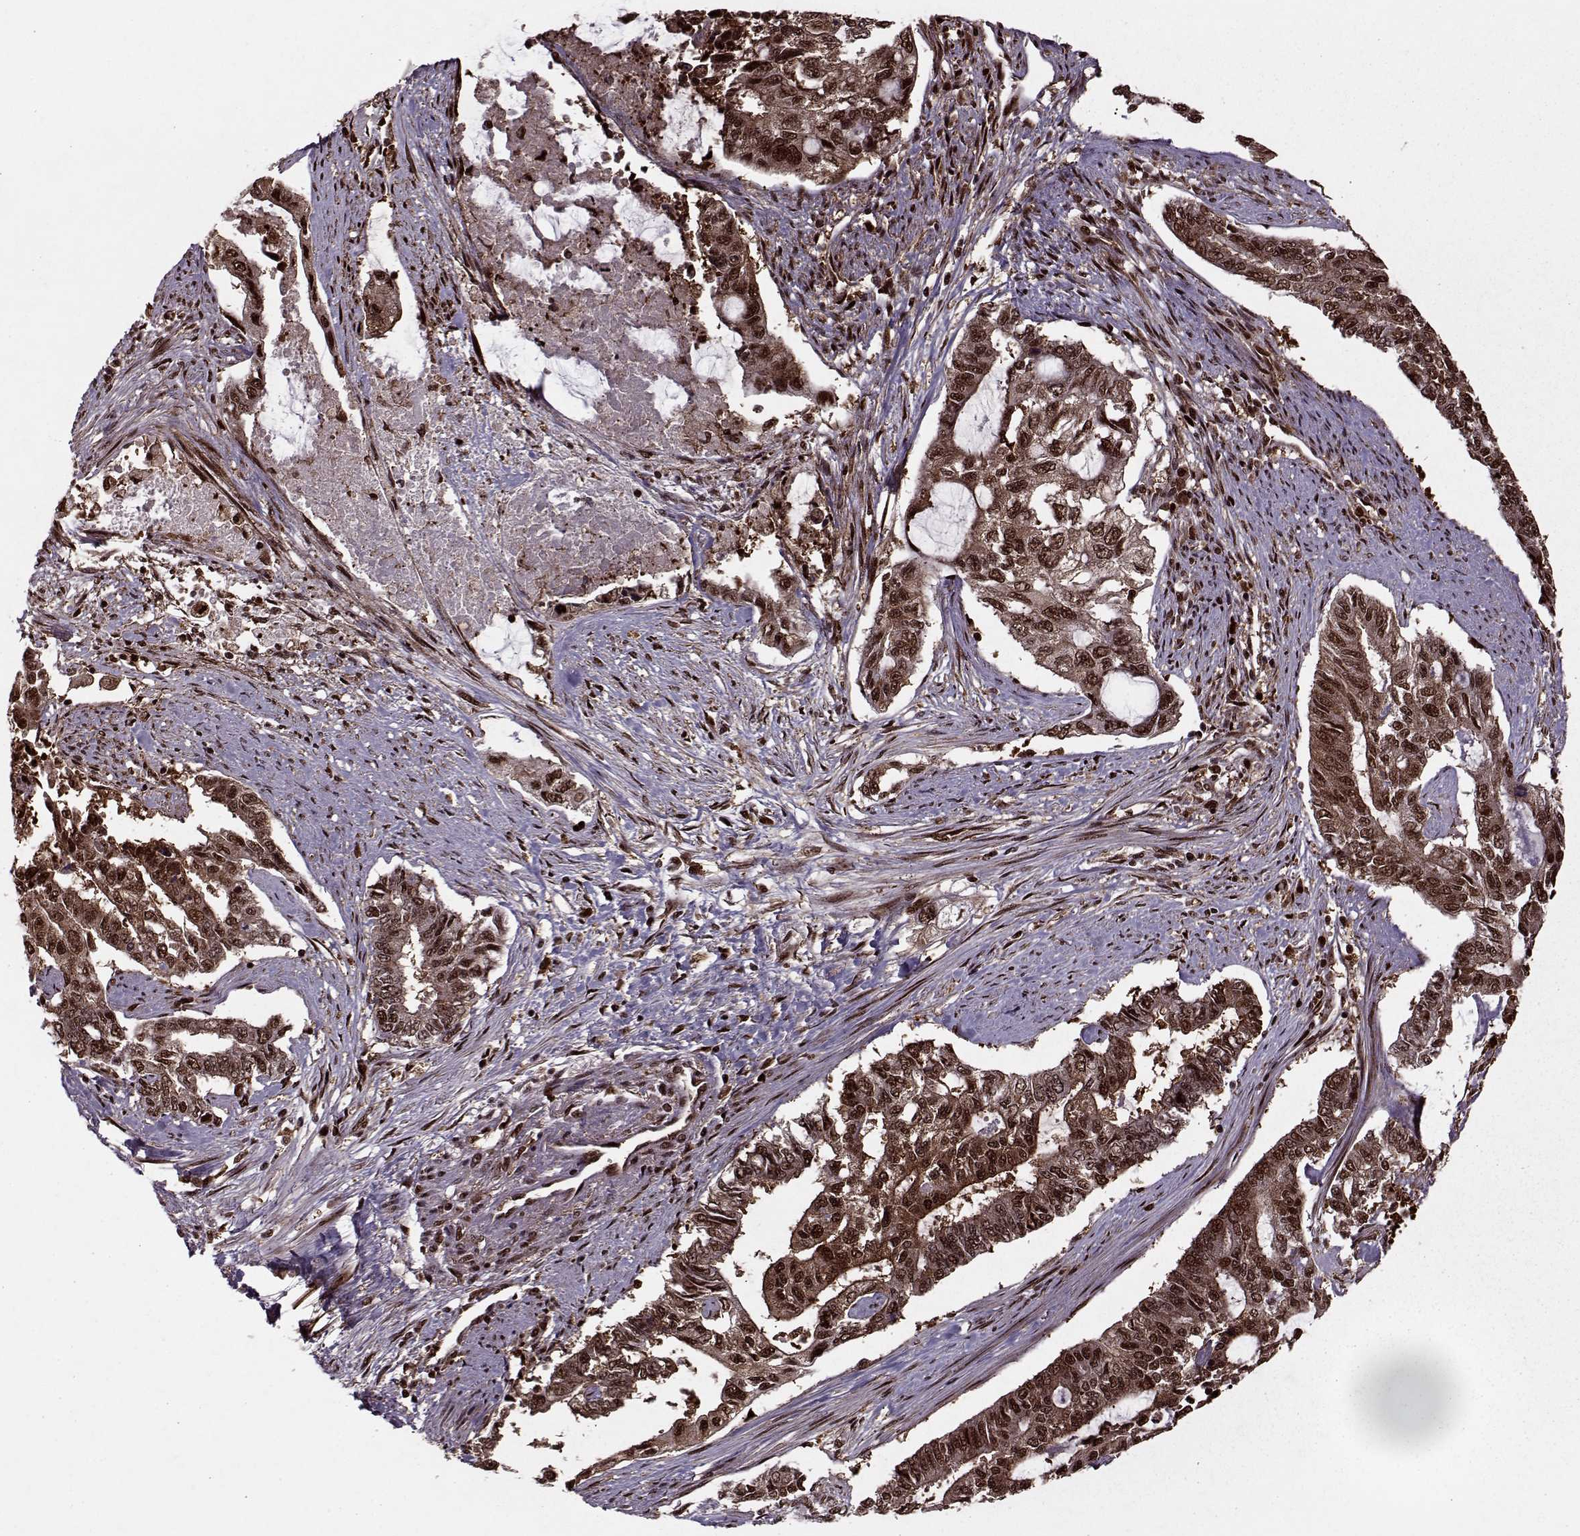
{"staining": {"intensity": "strong", "quantity": ">75%", "location": "cytoplasmic/membranous,nuclear"}, "tissue": "endometrial cancer", "cell_type": "Tumor cells", "image_type": "cancer", "snomed": [{"axis": "morphology", "description": "Adenocarcinoma, NOS"}, {"axis": "topography", "description": "Uterus"}], "caption": "High-power microscopy captured an IHC image of endometrial adenocarcinoma, revealing strong cytoplasmic/membranous and nuclear staining in about >75% of tumor cells.", "gene": "PSMA7", "patient": {"sex": "female", "age": 59}}